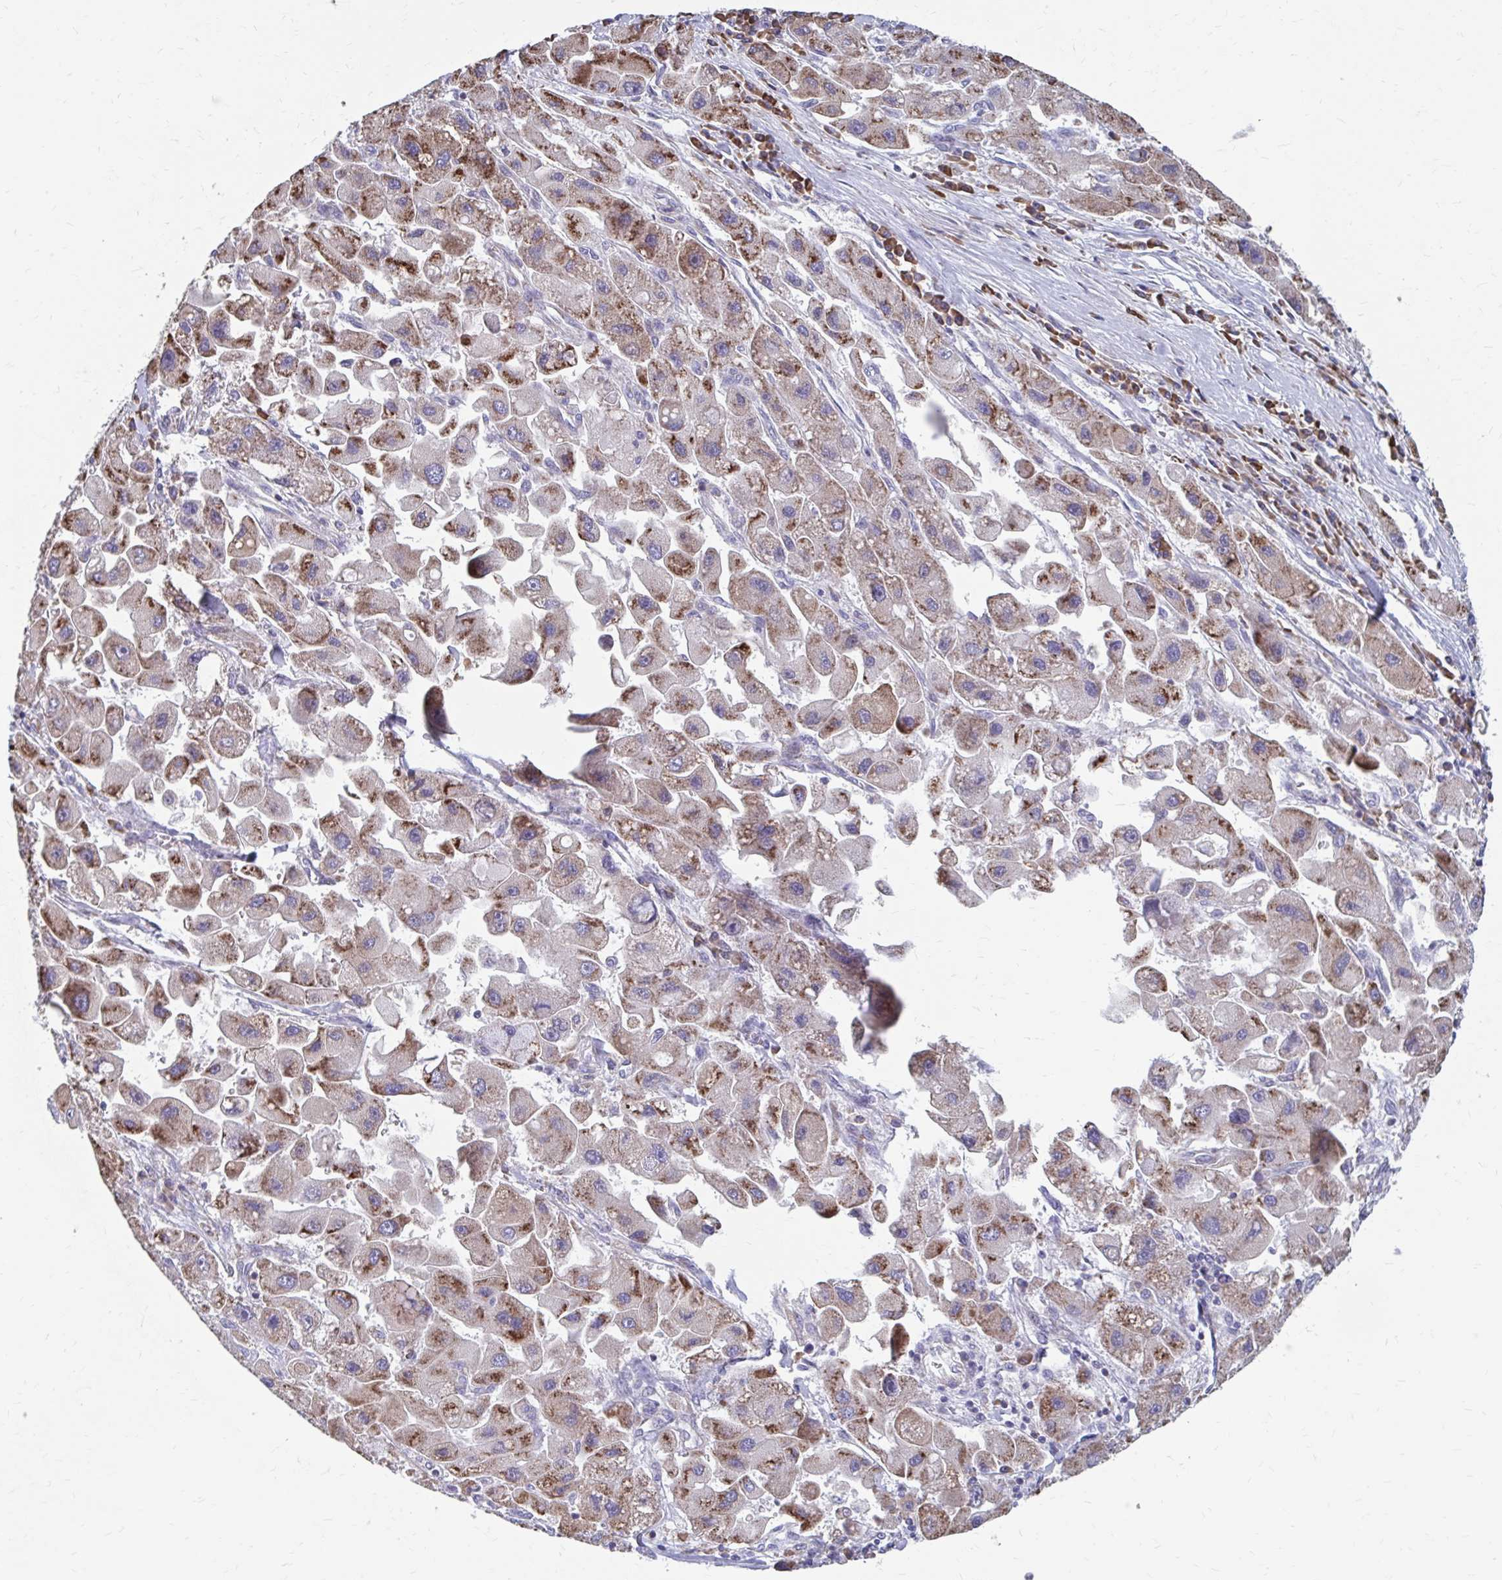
{"staining": {"intensity": "moderate", "quantity": ">75%", "location": "cytoplasmic/membranous"}, "tissue": "liver cancer", "cell_type": "Tumor cells", "image_type": "cancer", "snomed": [{"axis": "morphology", "description": "Carcinoma, Hepatocellular, NOS"}, {"axis": "topography", "description": "Liver"}], "caption": "This is an image of immunohistochemistry (IHC) staining of liver cancer (hepatocellular carcinoma), which shows moderate expression in the cytoplasmic/membranous of tumor cells.", "gene": "FKBP2", "patient": {"sex": "male", "age": 24}}